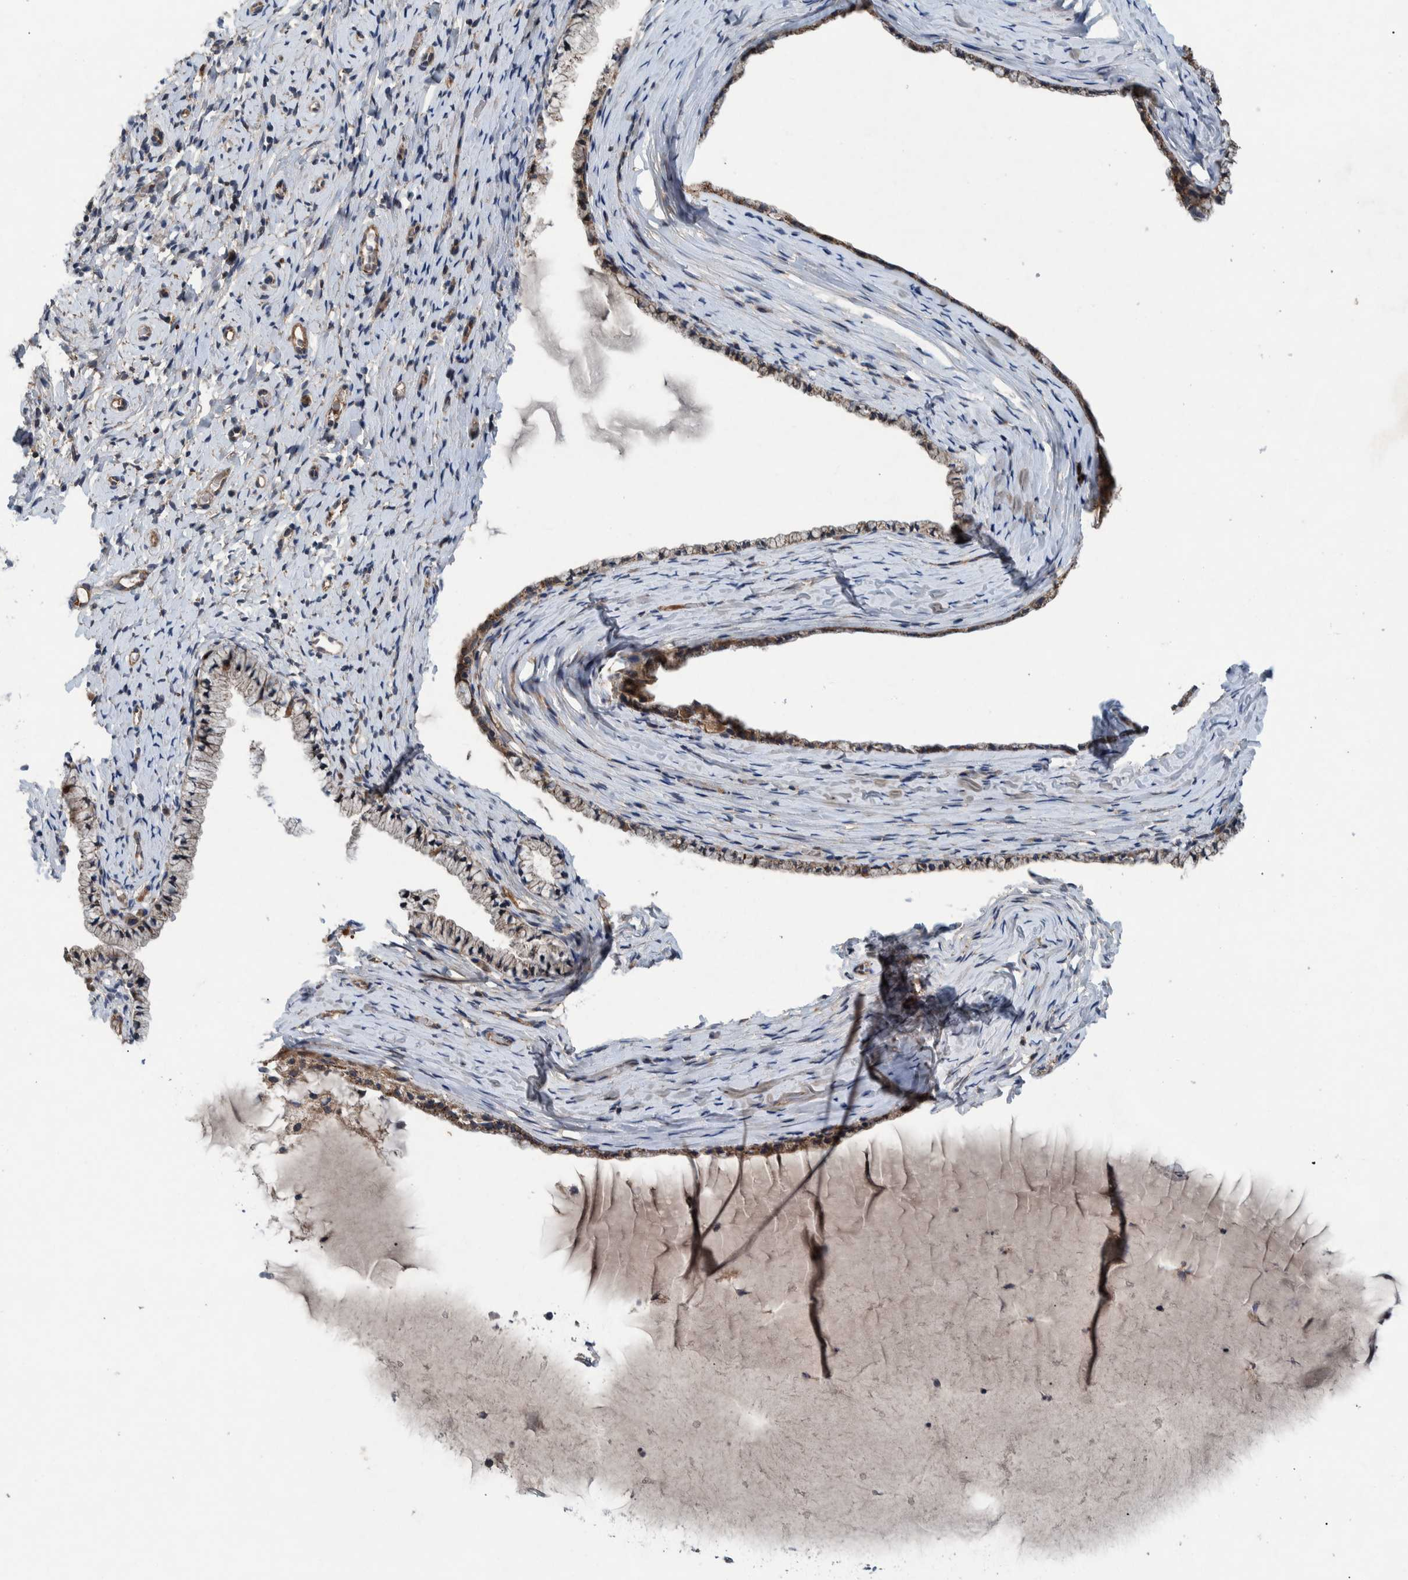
{"staining": {"intensity": "moderate", "quantity": ">75%", "location": "cytoplasmic/membranous"}, "tissue": "cervix", "cell_type": "Glandular cells", "image_type": "normal", "snomed": [{"axis": "morphology", "description": "Normal tissue, NOS"}, {"axis": "topography", "description": "Cervix"}], "caption": "The micrograph reveals immunohistochemical staining of unremarkable cervix. There is moderate cytoplasmic/membranous expression is identified in approximately >75% of glandular cells.", "gene": "ITIH3", "patient": {"sex": "female", "age": 72}}